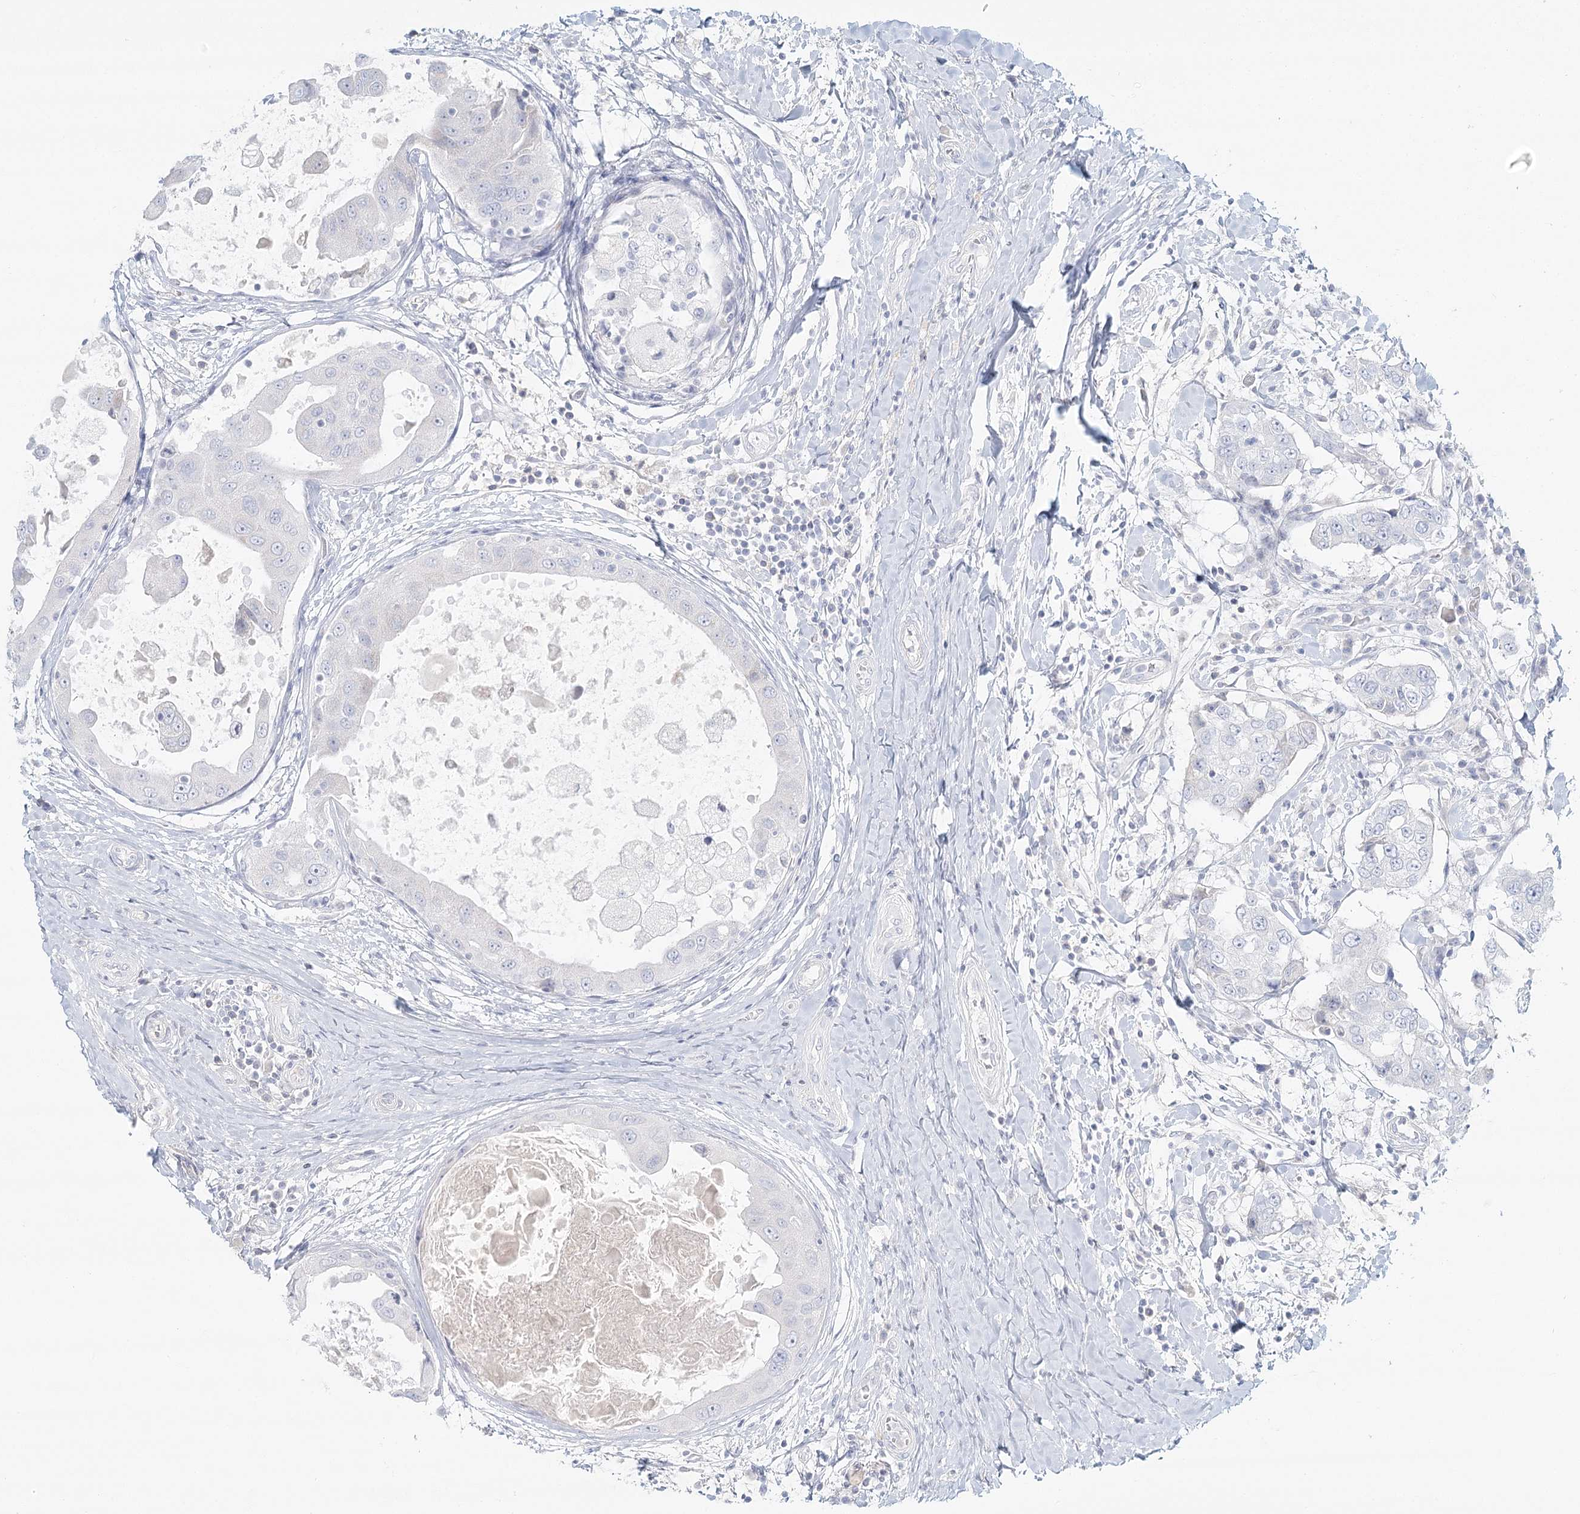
{"staining": {"intensity": "negative", "quantity": "none", "location": "none"}, "tissue": "breast cancer", "cell_type": "Tumor cells", "image_type": "cancer", "snomed": [{"axis": "morphology", "description": "Duct carcinoma"}, {"axis": "topography", "description": "Breast"}], "caption": "Invasive ductal carcinoma (breast) was stained to show a protein in brown. There is no significant staining in tumor cells. Nuclei are stained in blue.", "gene": "DMGDH", "patient": {"sex": "female", "age": 27}}